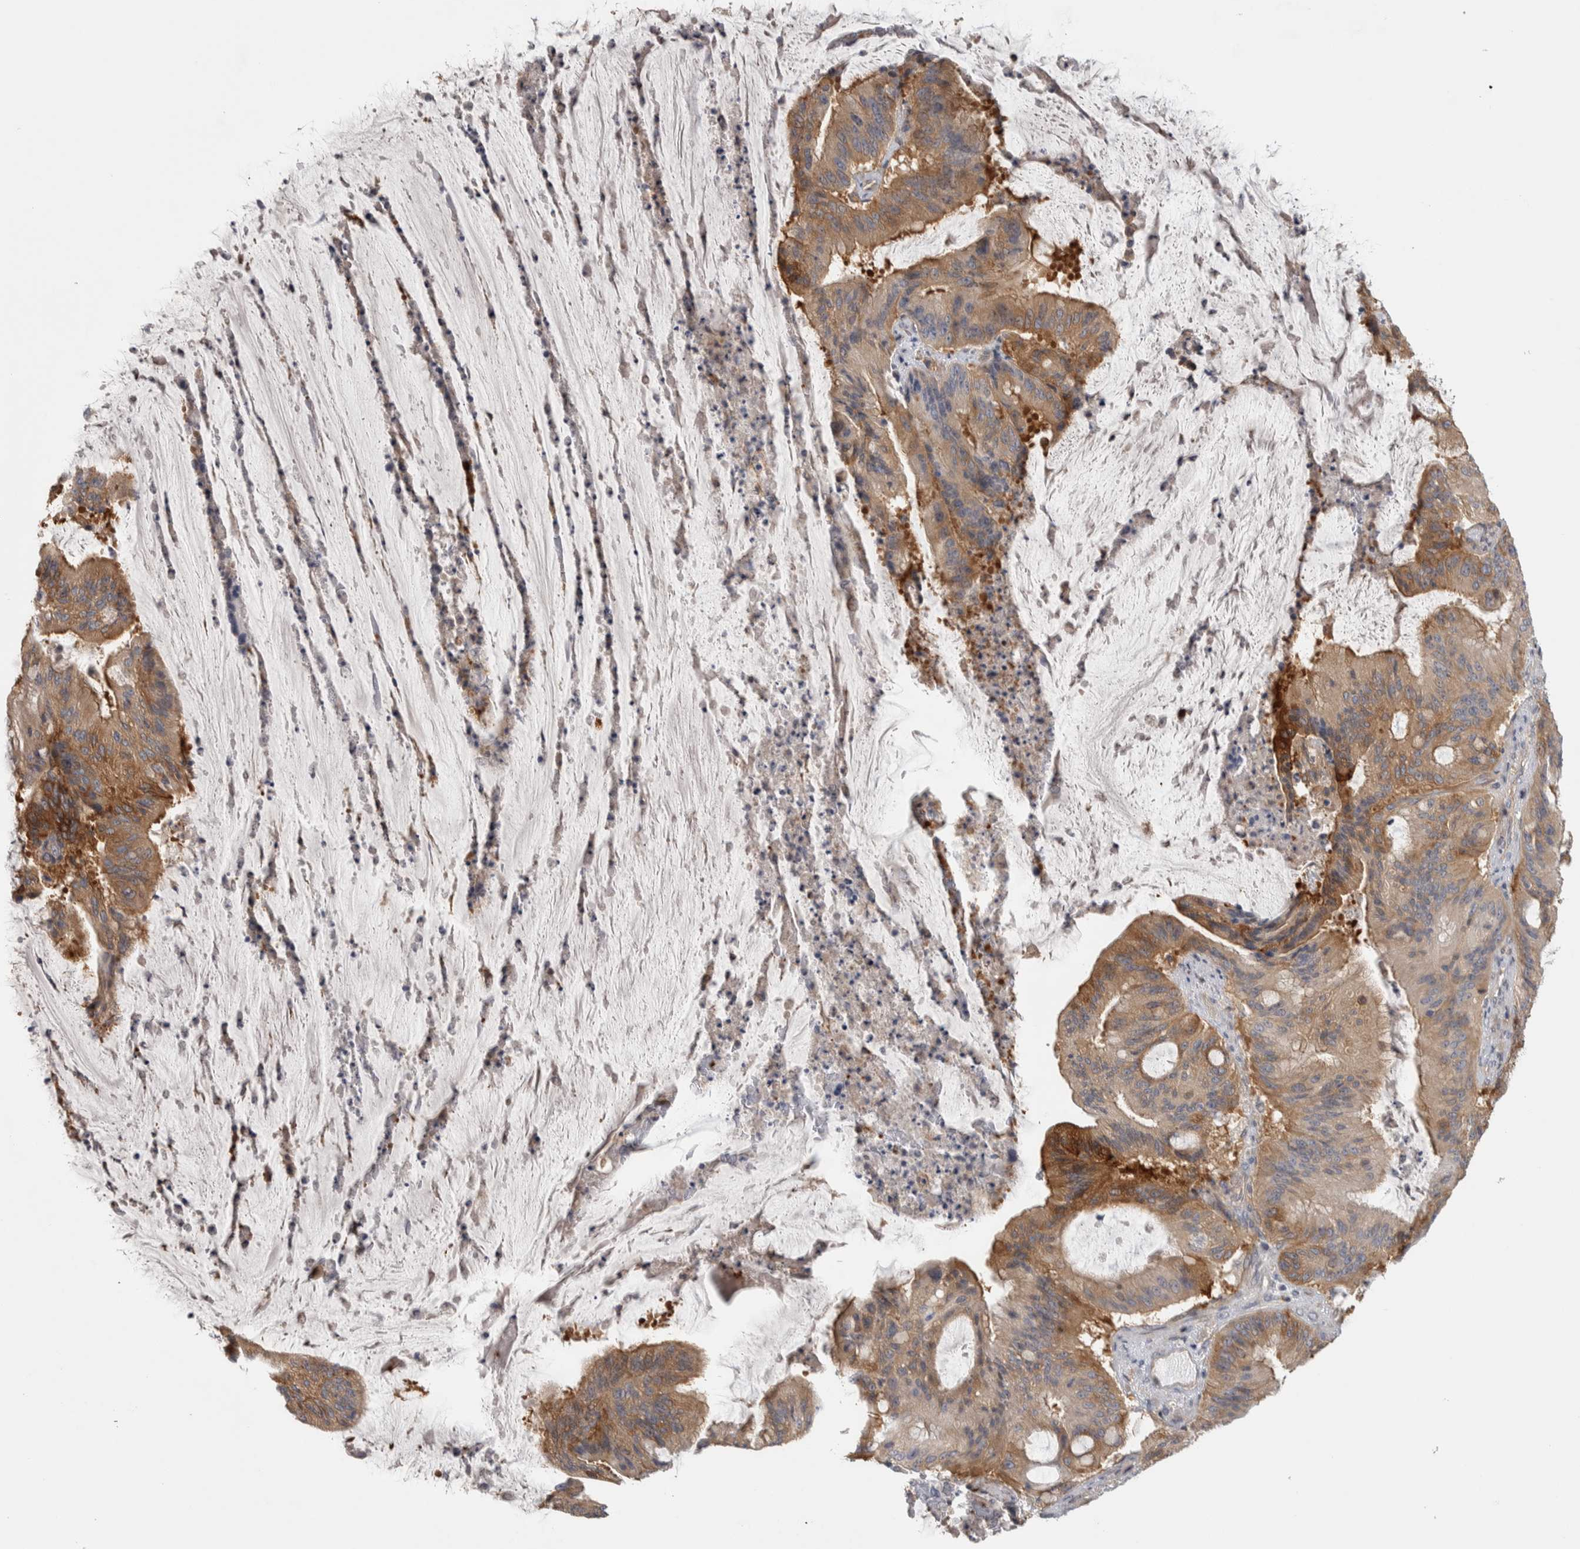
{"staining": {"intensity": "moderate", "quantity": ">75%", "location": "cytoplasmic/membranous"}, "tissue": "liver cancer", "cell_type": "Tumor cells", "image_type": "cancer", "snomed": [{"axis": "morphology", "description": "Normal tissue, NOS"}, {"axis": "morphology", "description": "Cholangiocarcinoma"}, {"axis": "topography", "description": "Liver"}, {"axis": "topography", "description": "Peripheral nerve tissue"}], "caption": "Immunohistochemistry (IHC) micrograph of neoplastic tissue: liver cholangiocarcinoma stained using IHC exhibits medium levels of moderate protein expression localized specifically in the cytoplasmic/membranous of tumor cells, appearing as a cytoplasmic/membranous brown color.", "gene": "NFKB2", "patient": {"sex": "female", "age": 73}}